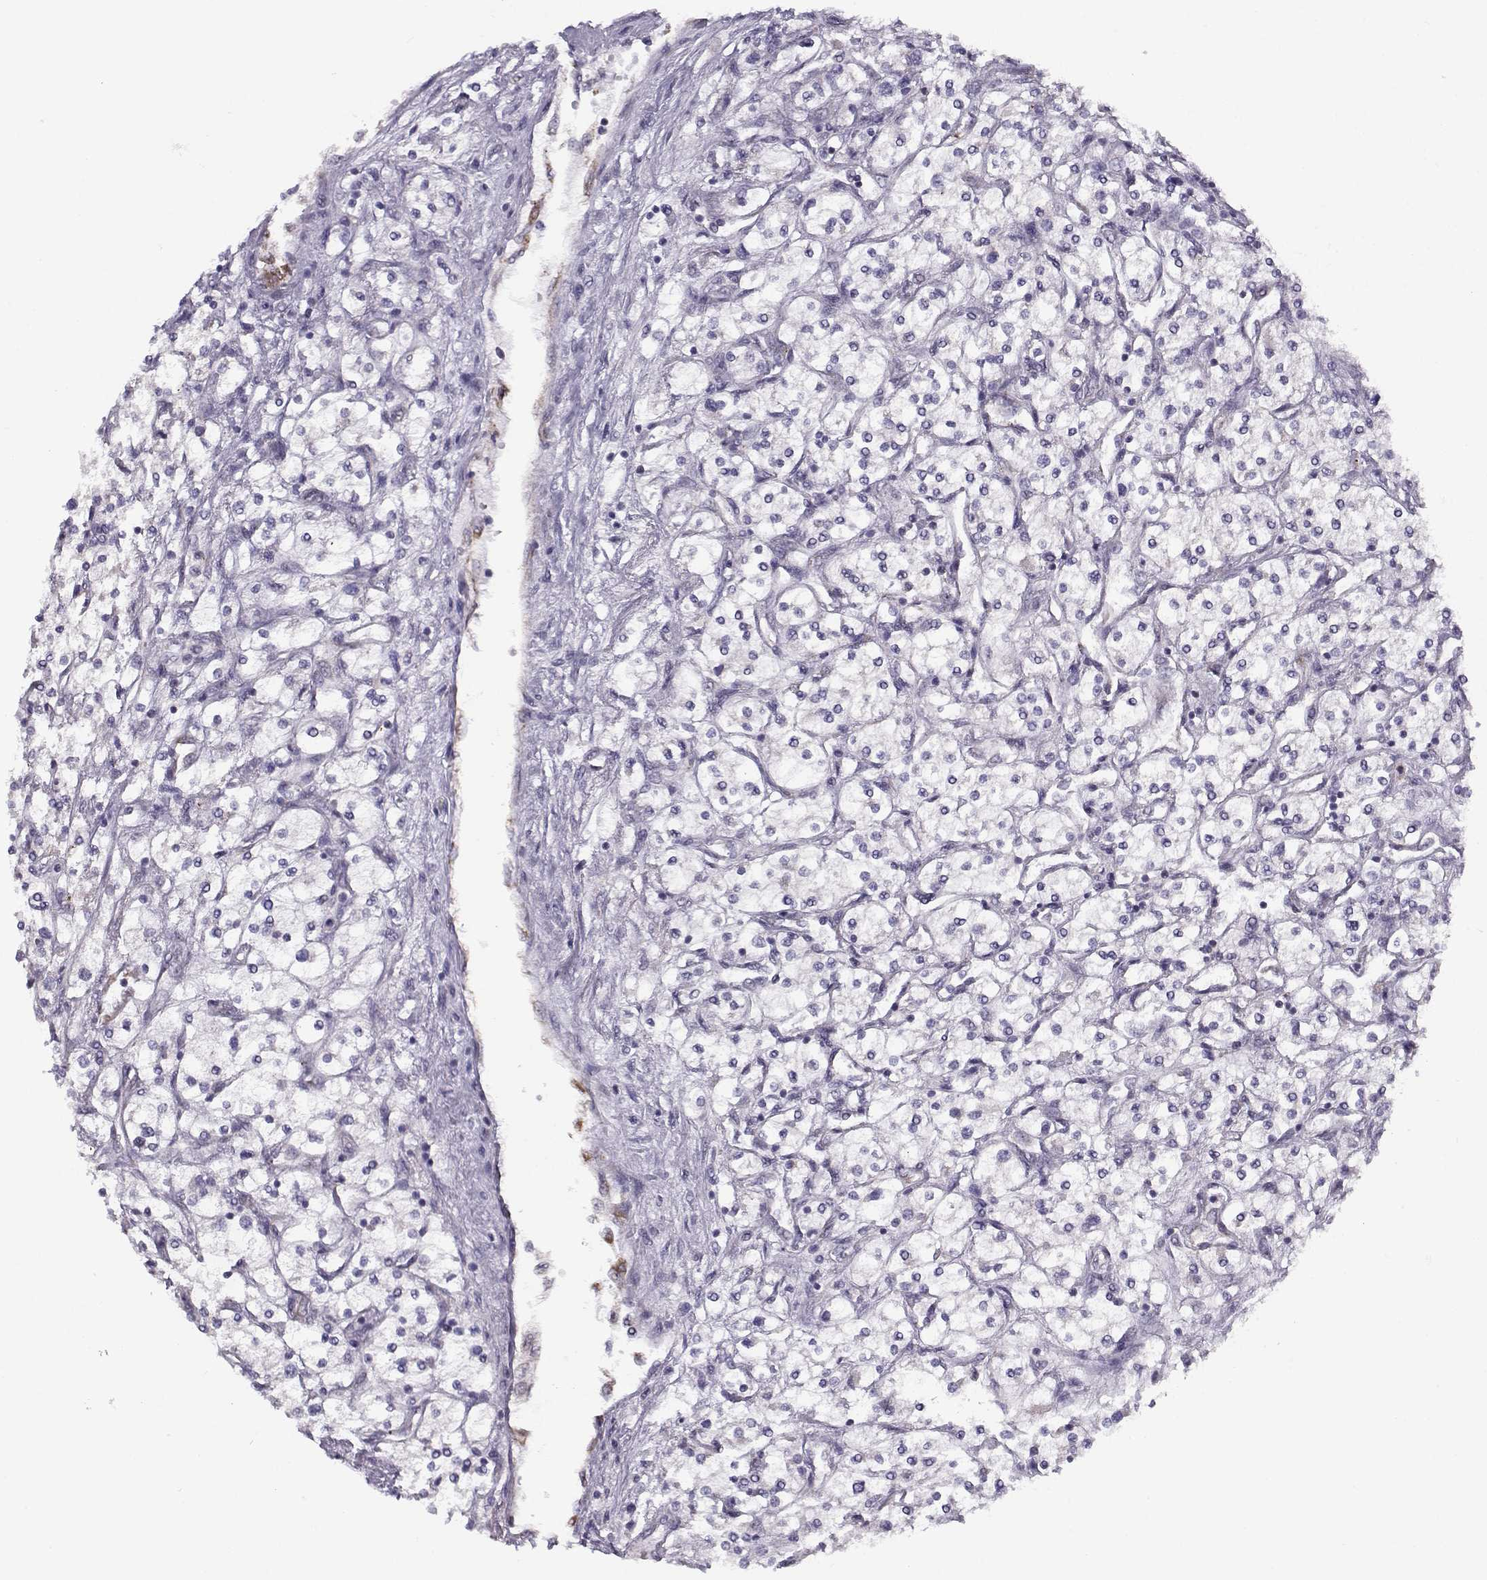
{"staining": {"intensity": "negative", "quantity": "none", "location": "none"}, "tissue": "renal cancer", "cell_type": "Tumor cells", "image_type": "cancer", "snomed": [{"axis": "morphology", "description": "Adenocarcinoma, NOS"}, {"axis": "topography", "description": "Kidney"}], "caption": "Adenocarcinoma (renal) was stained to show a protein in brown. There is no significant expression in tumor cells.", "gene": "KLF17", "patient": {"sex": "male", "age": 80}}